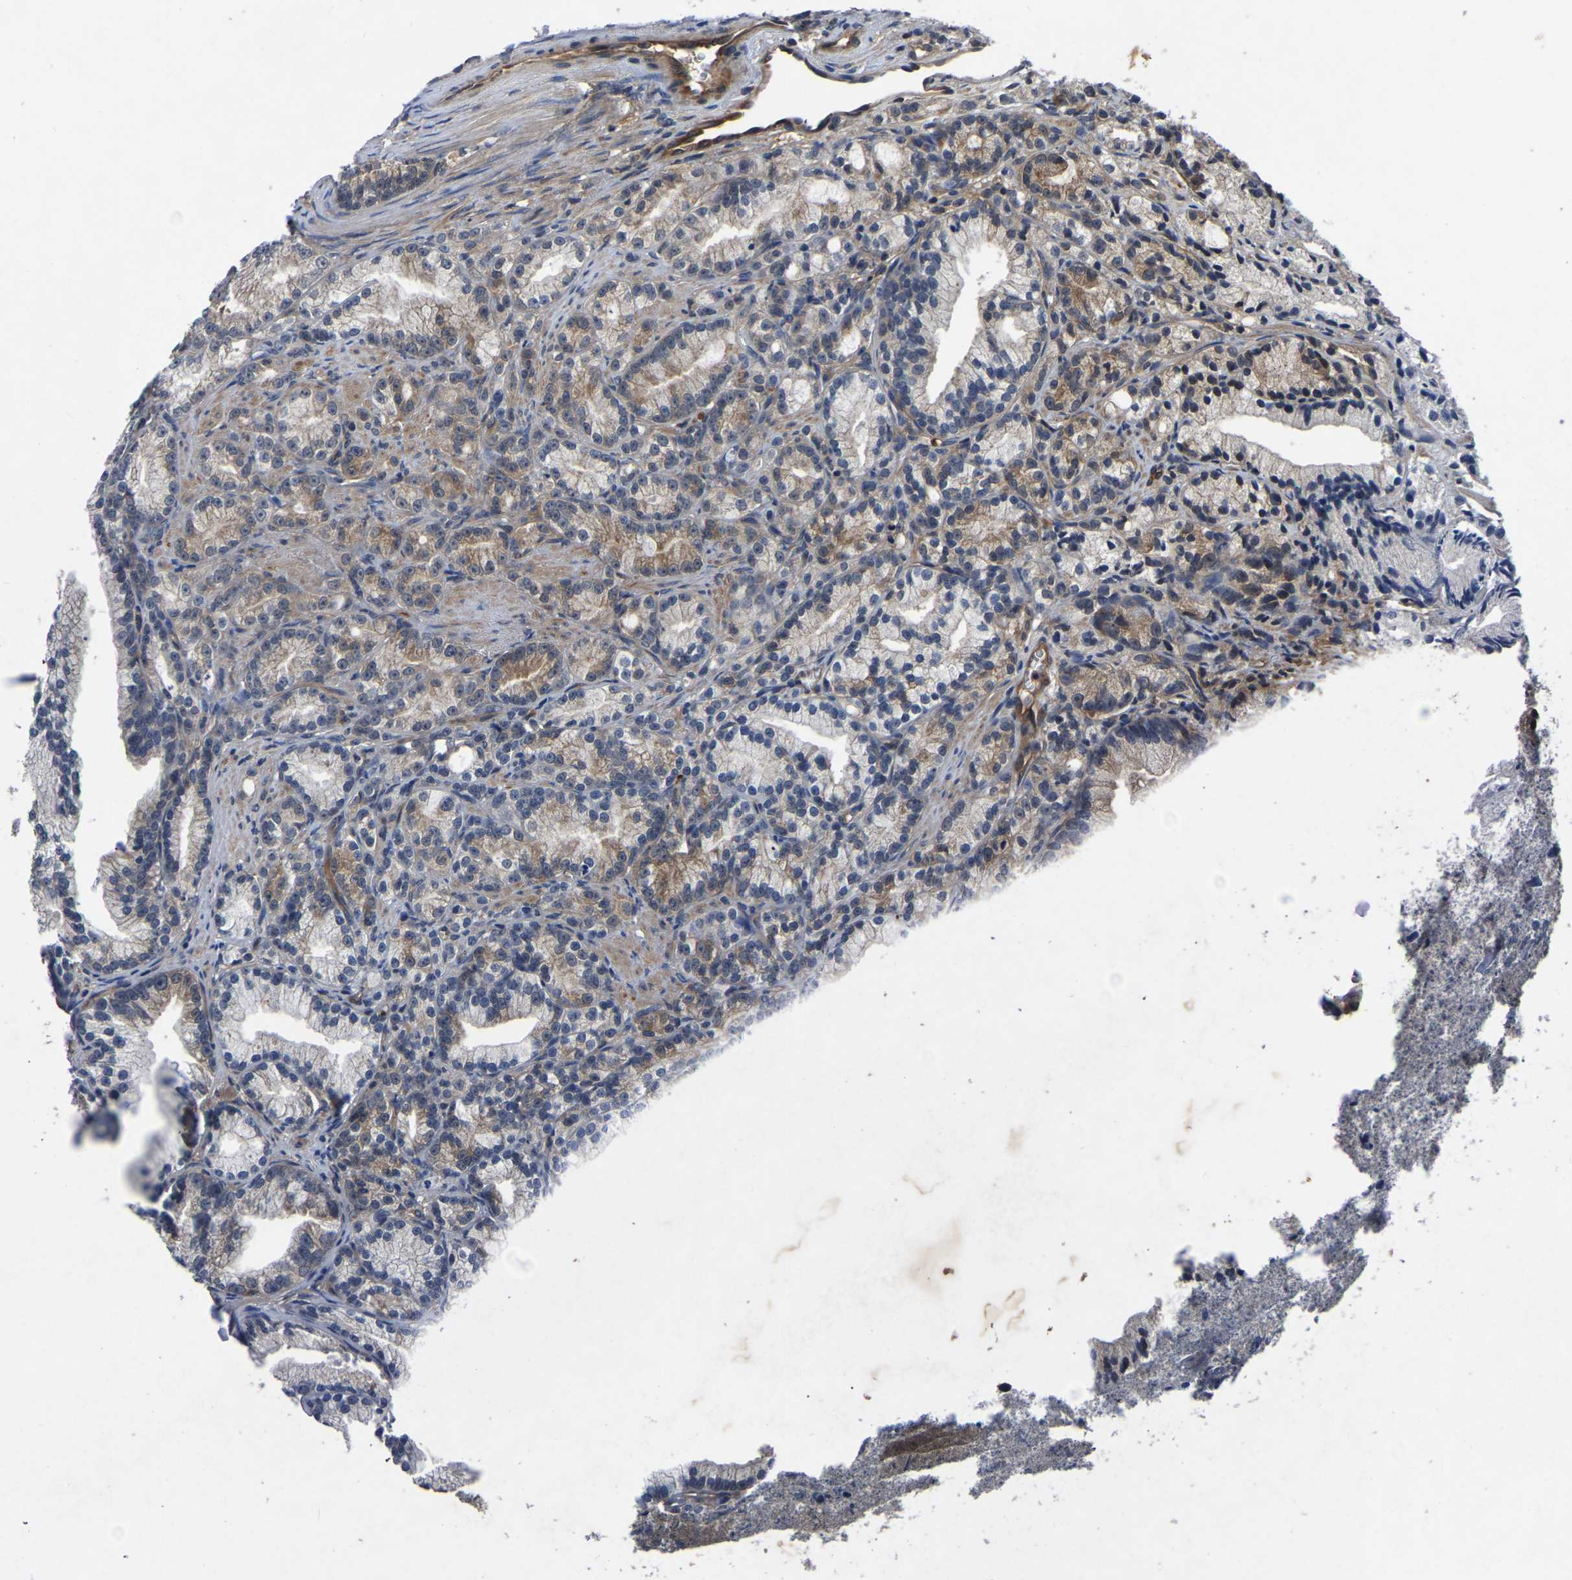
{"staining": {"intensity": "moderate", "quantity": ">75%", "location": "cytoplasmic/membranous"}, "tissue": "prostate cancer", "cell_type": "Tumor cells", "image_type": "cancer", "snomed": [{"axis": "morphology", "description": "Adenocarcinoma, Low grade"}, {"axis": "topography", "description": "Prostate"}], "caption": "An immunohistochemistry (IHC) micrograph of tumor tissue is shown. Protein staining in brown shows moderate cytoplasmic/membranous positivity in low-grade adenocarcinoma (prostate) within tumor cells.", "gene": "FGD5", "patient": {"sex": "male", "age": 89}}